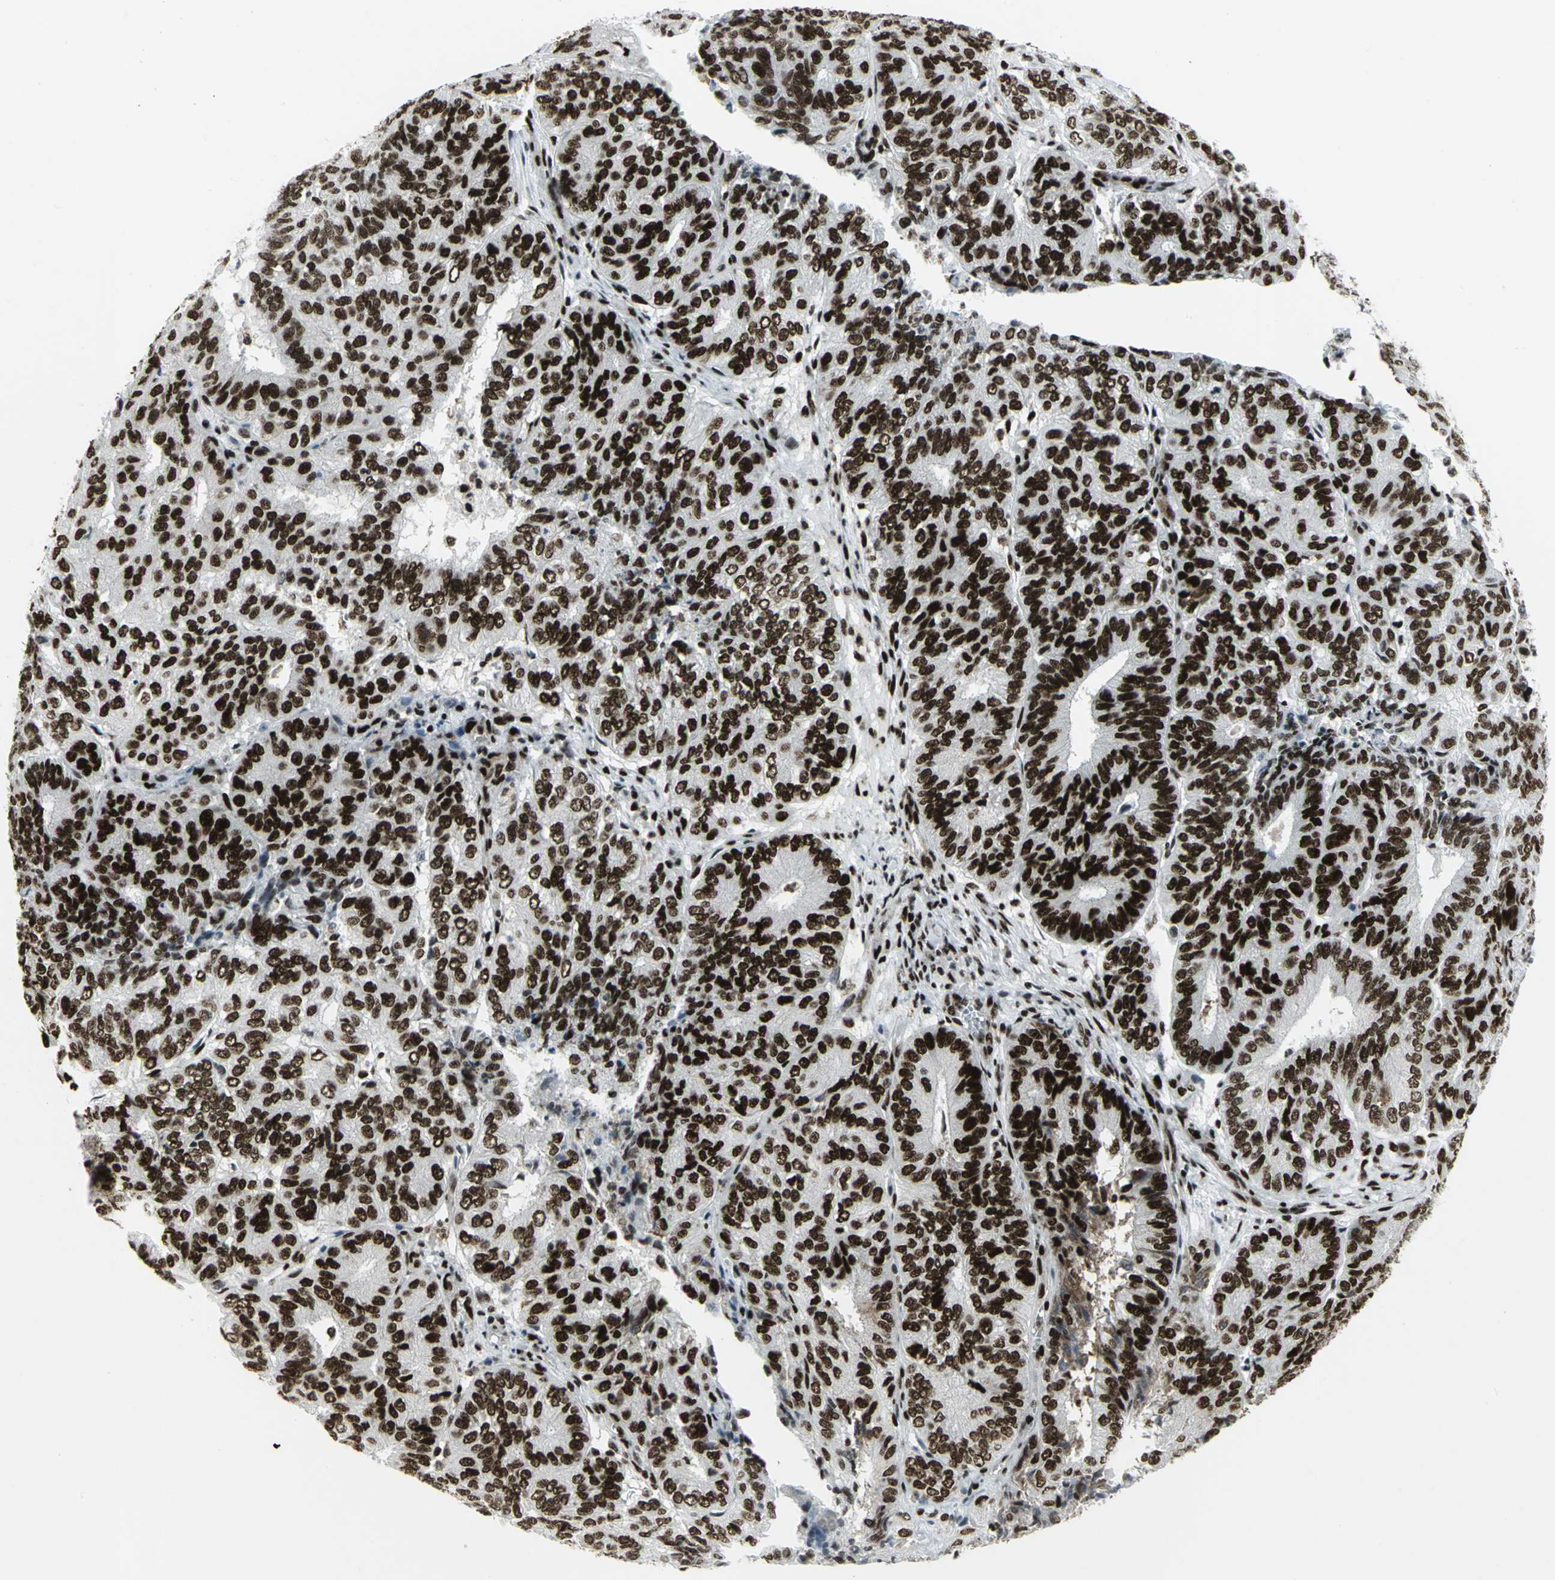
{"staining": {"intensity": "strong", "quantity": ">75%", "location": "nuclear"}, "tissue": "endometrial cancer", "cell_type": "Tumor cells", "image_type": "cancer", "snomed": [{"axis": "morphology", "description": "Adenocarcinoma, NOS"}, {"axis": "topography", "description": "Uterus"}], "caption": "Strong nuclear expression for a protein is appreciated in approximately >75% of tumor cells of adenocarcinoma (endometrial) using immunohistochemistry.", "gene": "SMARCA4", "patient": {"sex": "female", "age": 60}}